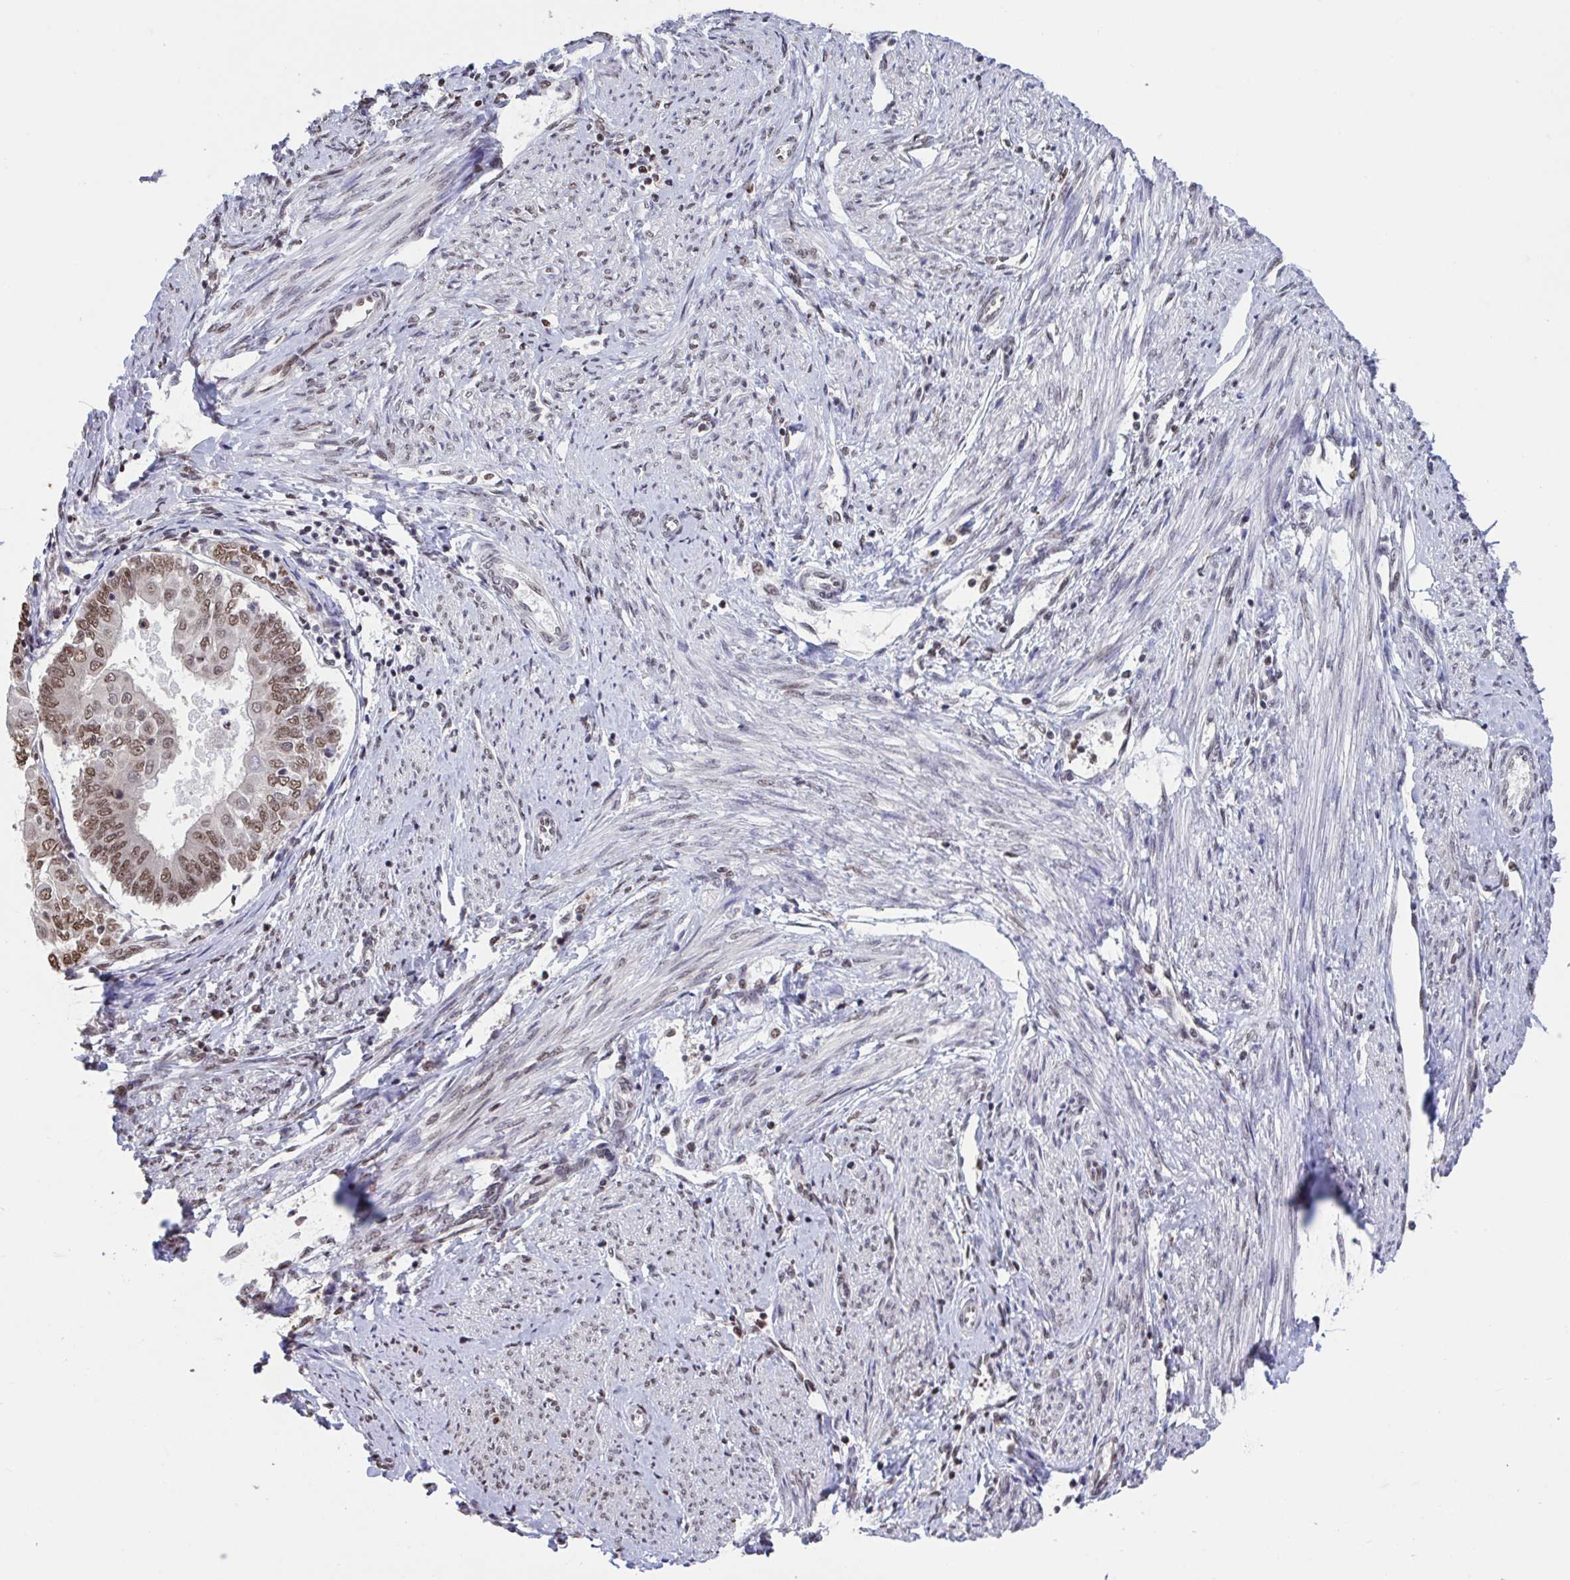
{"staining": {"intensity": "moderate", "quantity": ">75%", "location": "nuclear"}, "tissue": "endometrial cancer", "cell_type": "Tumor cells", "image_type": "cancer", "snomed": [{"axis": "morphology", "description": "Adenocarcinoma, NOS"}, {"axis": "topography", "description": "Endometrium"}], "caption": "Tumor cells reveal medium levels of moderate nuclear staining in about >75% of cells in human adenocarcinoma (endometrial).", "gene": "HNRNPDL", "patient": {"sex": "female", "age": 68}}